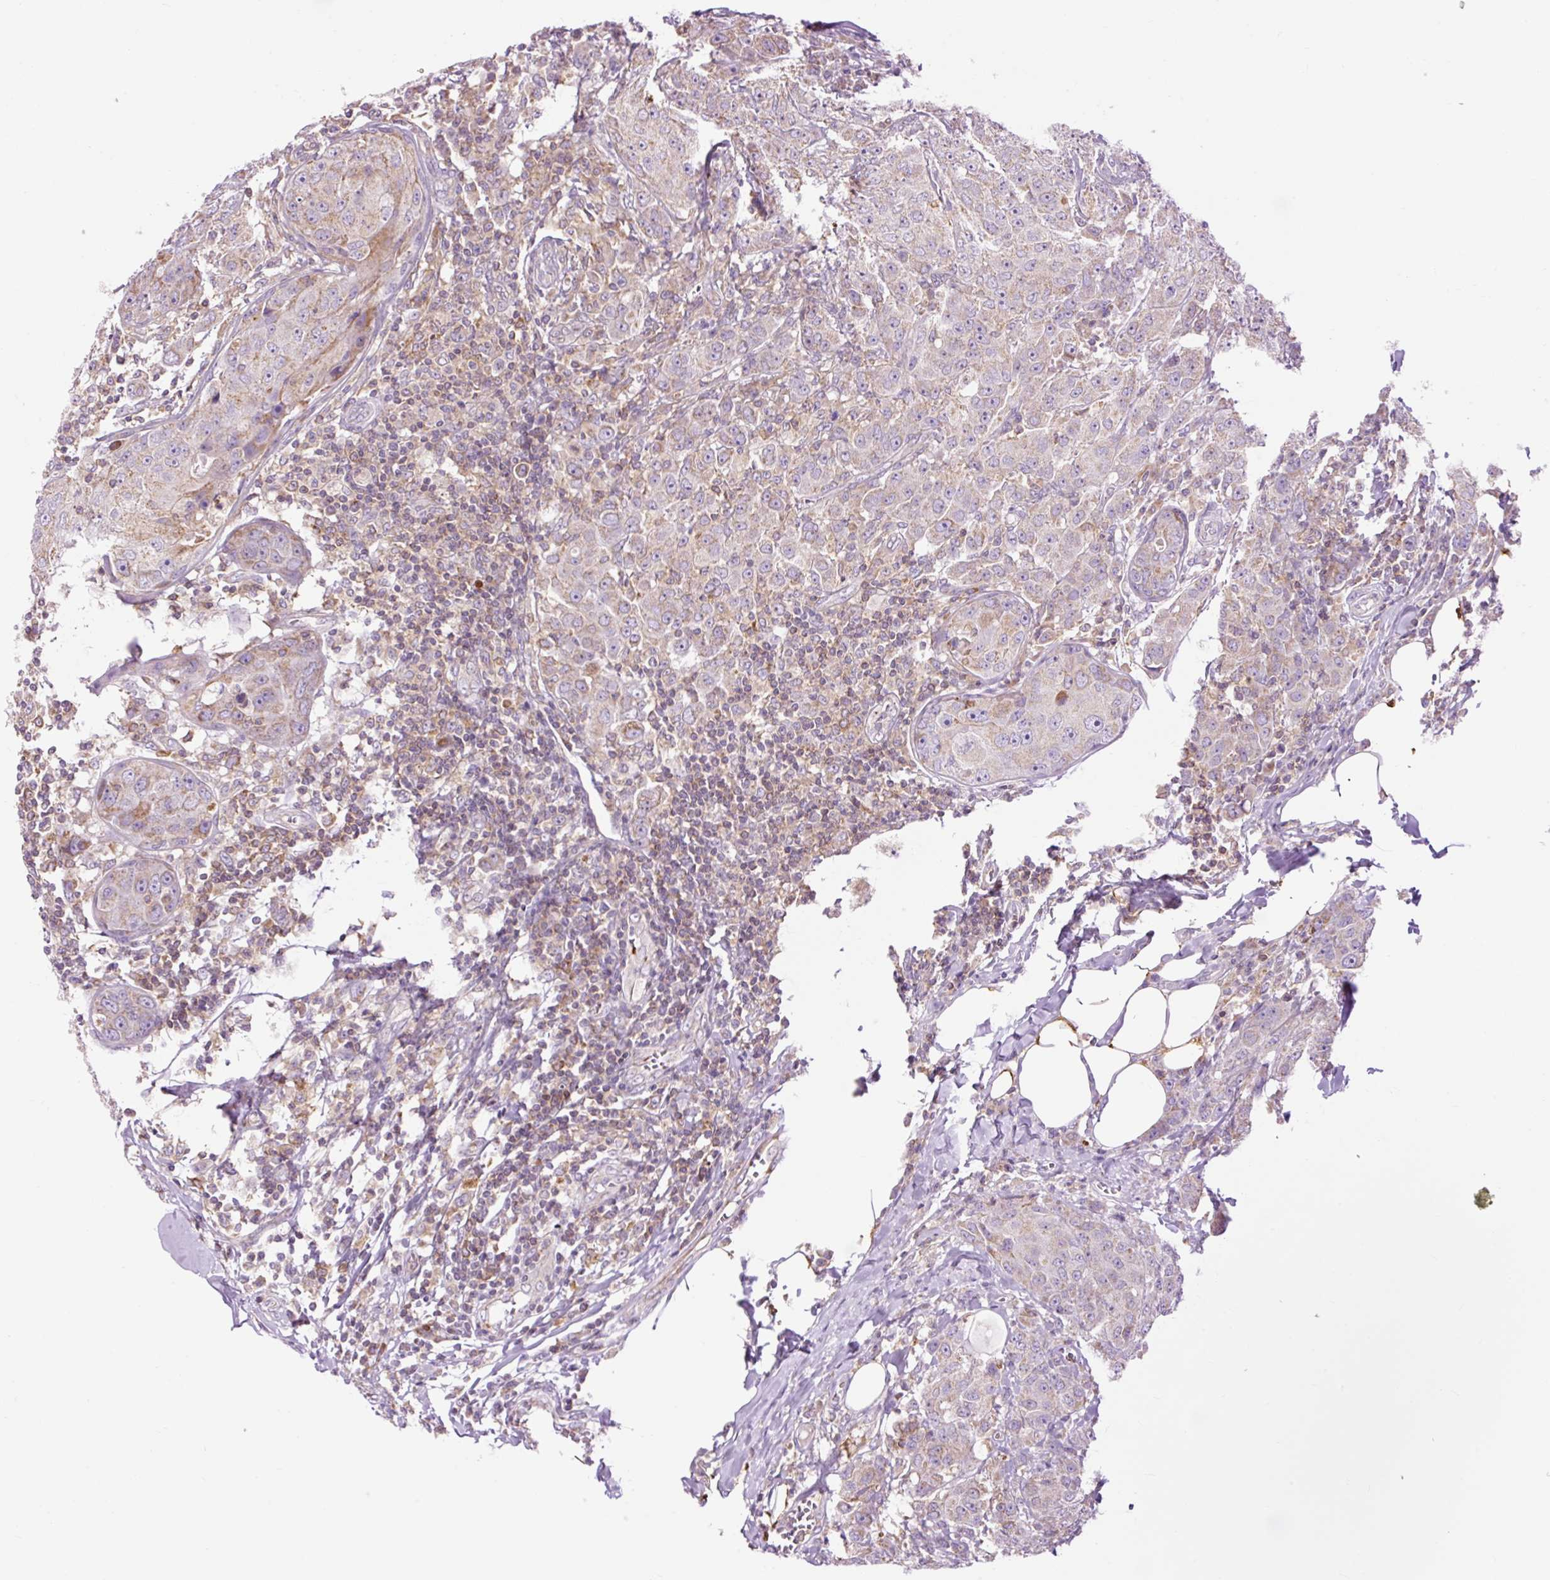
{"staining": {"intensity": "weak", "quantity": ">75%", "location": "cytoplasmic/membranous"}, "tissue": "breast cancer", "cell_type": "Tumor cells", "image_type": "cancer", "snomed": [{"axis": "morphology", "description": "Duct carcinoma"}, {"axis": "topography", "description": "Breast"}], "caption": "The histopathology image shows staining of breast cancer, revealing weak cytoplasmic/membranous protein staining (brown color) within tumor cells.", "gene": "CD83", "patient": {"sex": "female", "age": 43}}